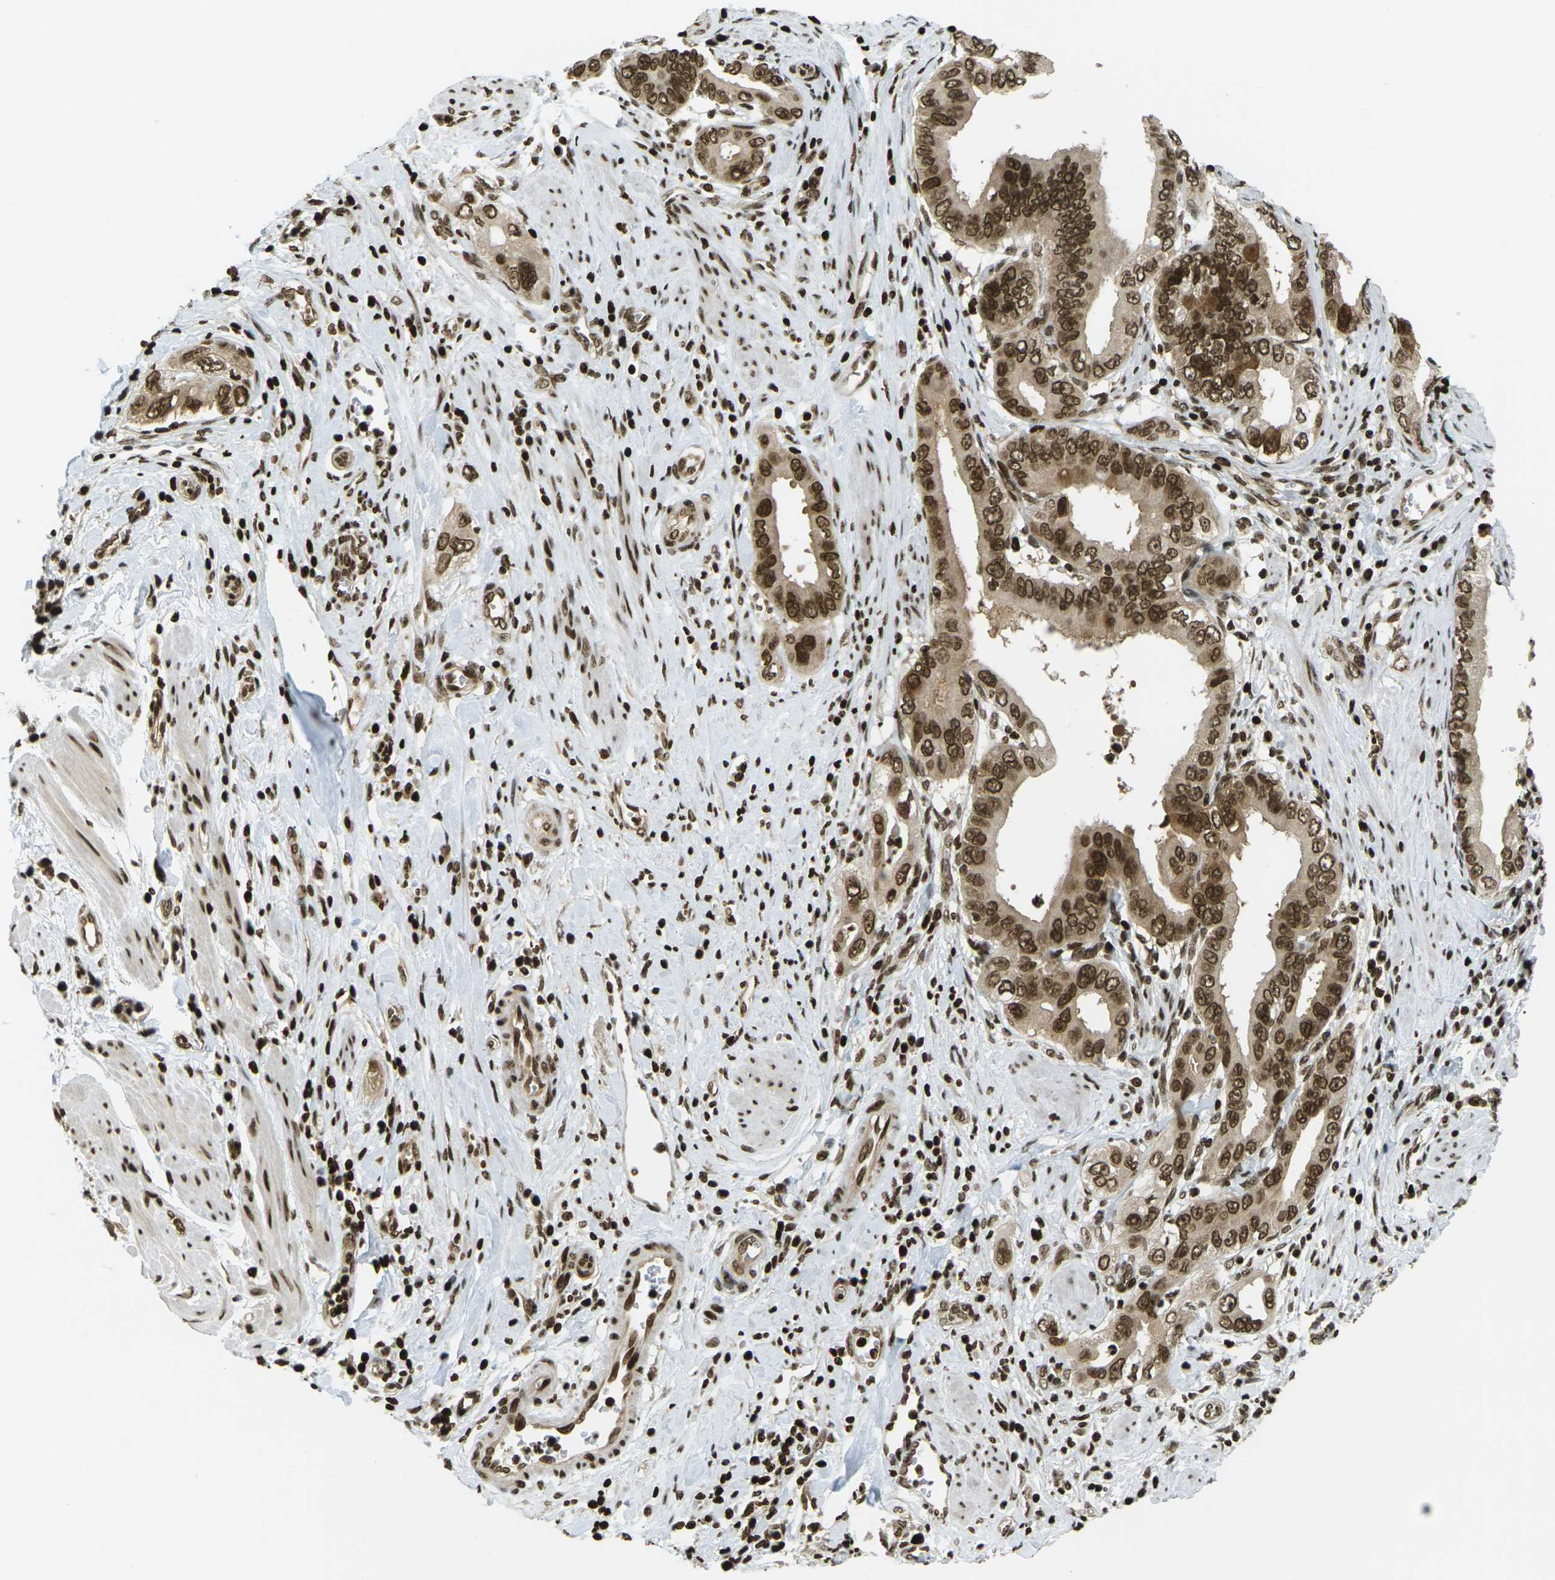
{"staining": {"intensity": "strong", "quantity": ">75%", "location": "cytoplasmic/membranous,nuclear"}, "tissue": "pancreatic cancer", "cell_type": "Tumor cells", "image_type": "cancer", "snomed": [{"axis": "morphology", "description": "Normal tissue, NOS"}, {"axis": "topography", "description": "Lymph node"}], "caption": "Strong cytoplasmic/membranous and nuclear expression is appreciated in about >75% of tumor cells in pancreatic cancer.", "gene": "RUVBL2", "patient": {"sex": "male", "age": 50}}